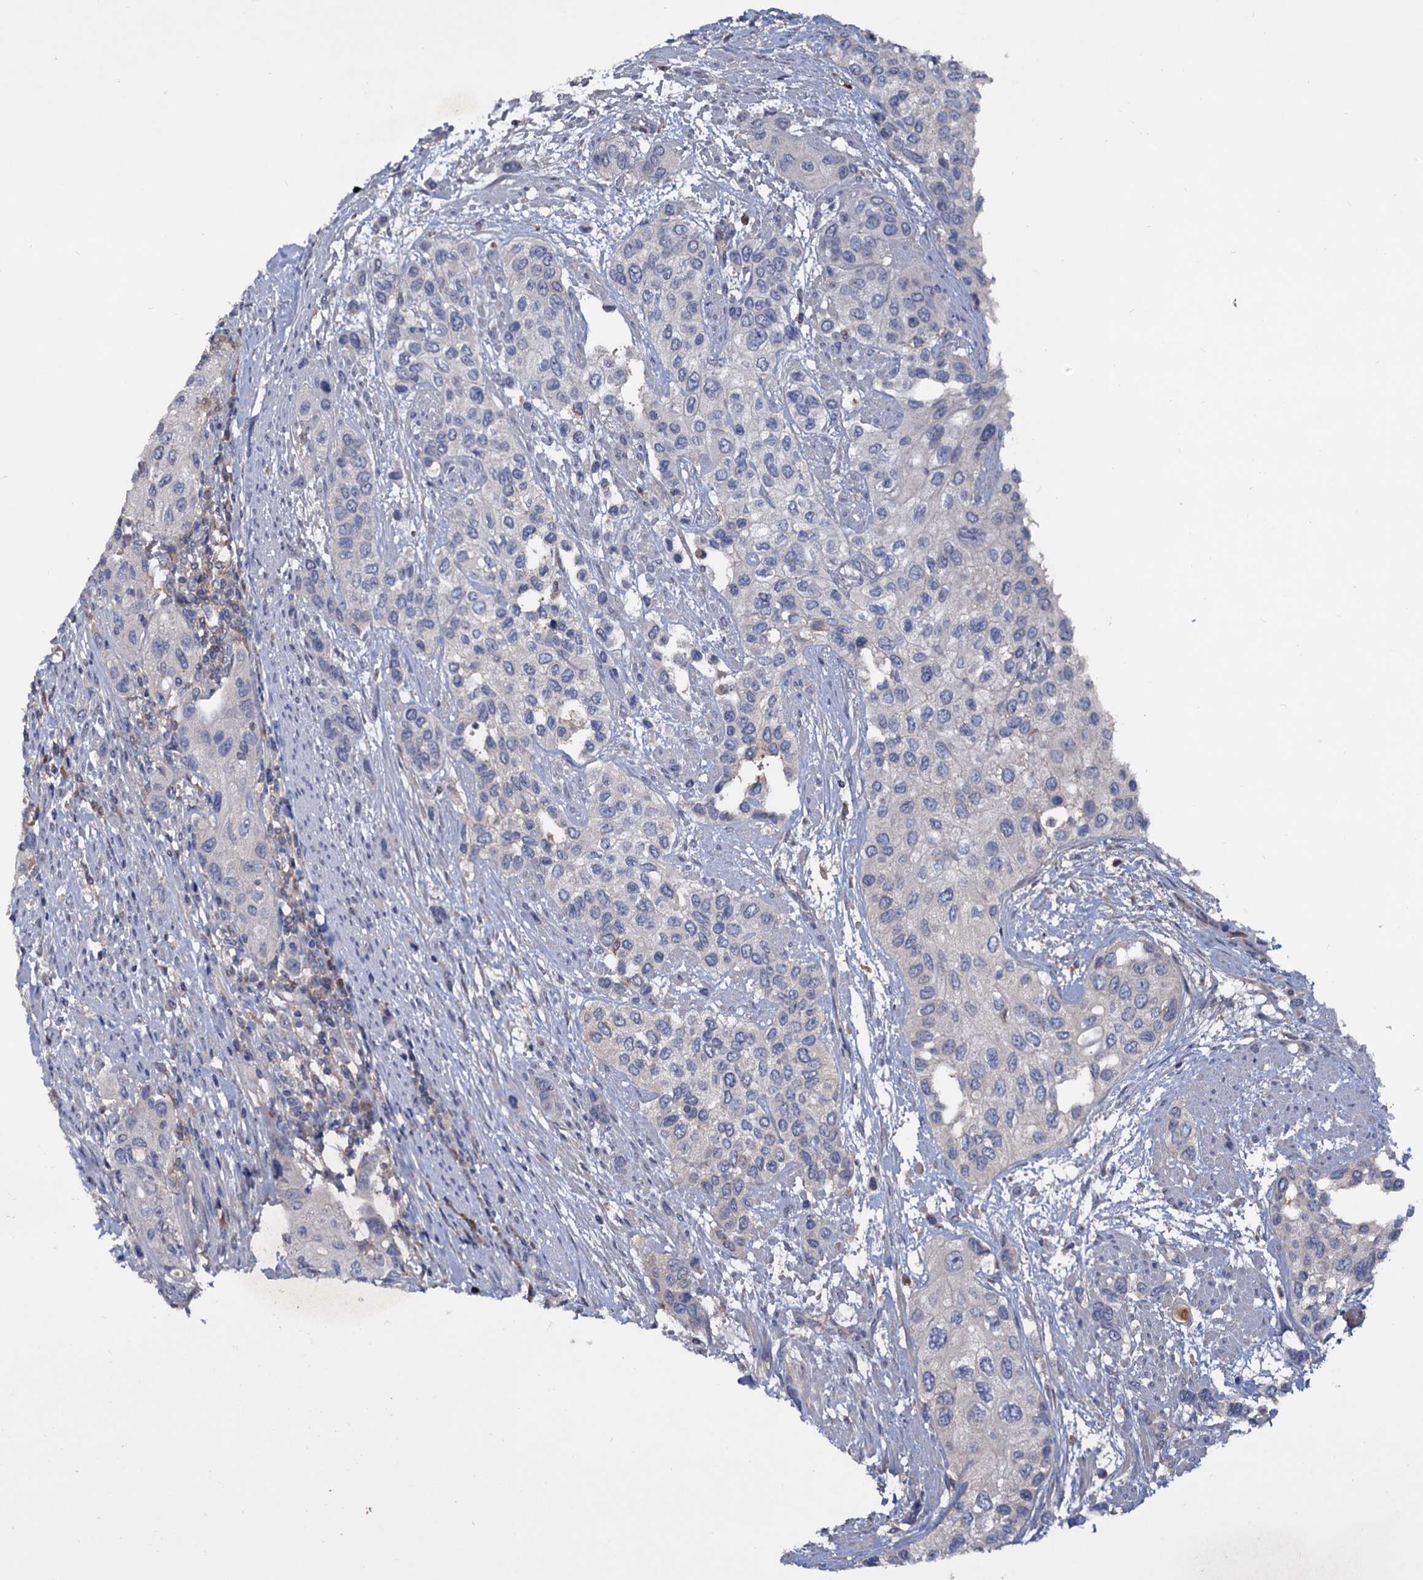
{"staining": {"intensity": "negative", "quantity": "none", "location": "none"}, "tissue": "urothelial cancer", "cell_type": "Tumor cells", "image_type": "cancer", "snomed": [{"axis": "morphology", "description": "Normal tissue, NOS"}, {"axis": "morphology", "description": "Urothelial carcinoma, High grade"}, {"axis": "topography", "description": "Vascular tissue"}, {"axis": "topography", "description": "Urinary bladder"}], "caption": "Immunohistochemical staining of urothelial cancer displays no significant positivity in tumor cells. Nuclei are stained in blue.", "gene": "NPAS4", "patient": {"sex": "female", "age": 56}}